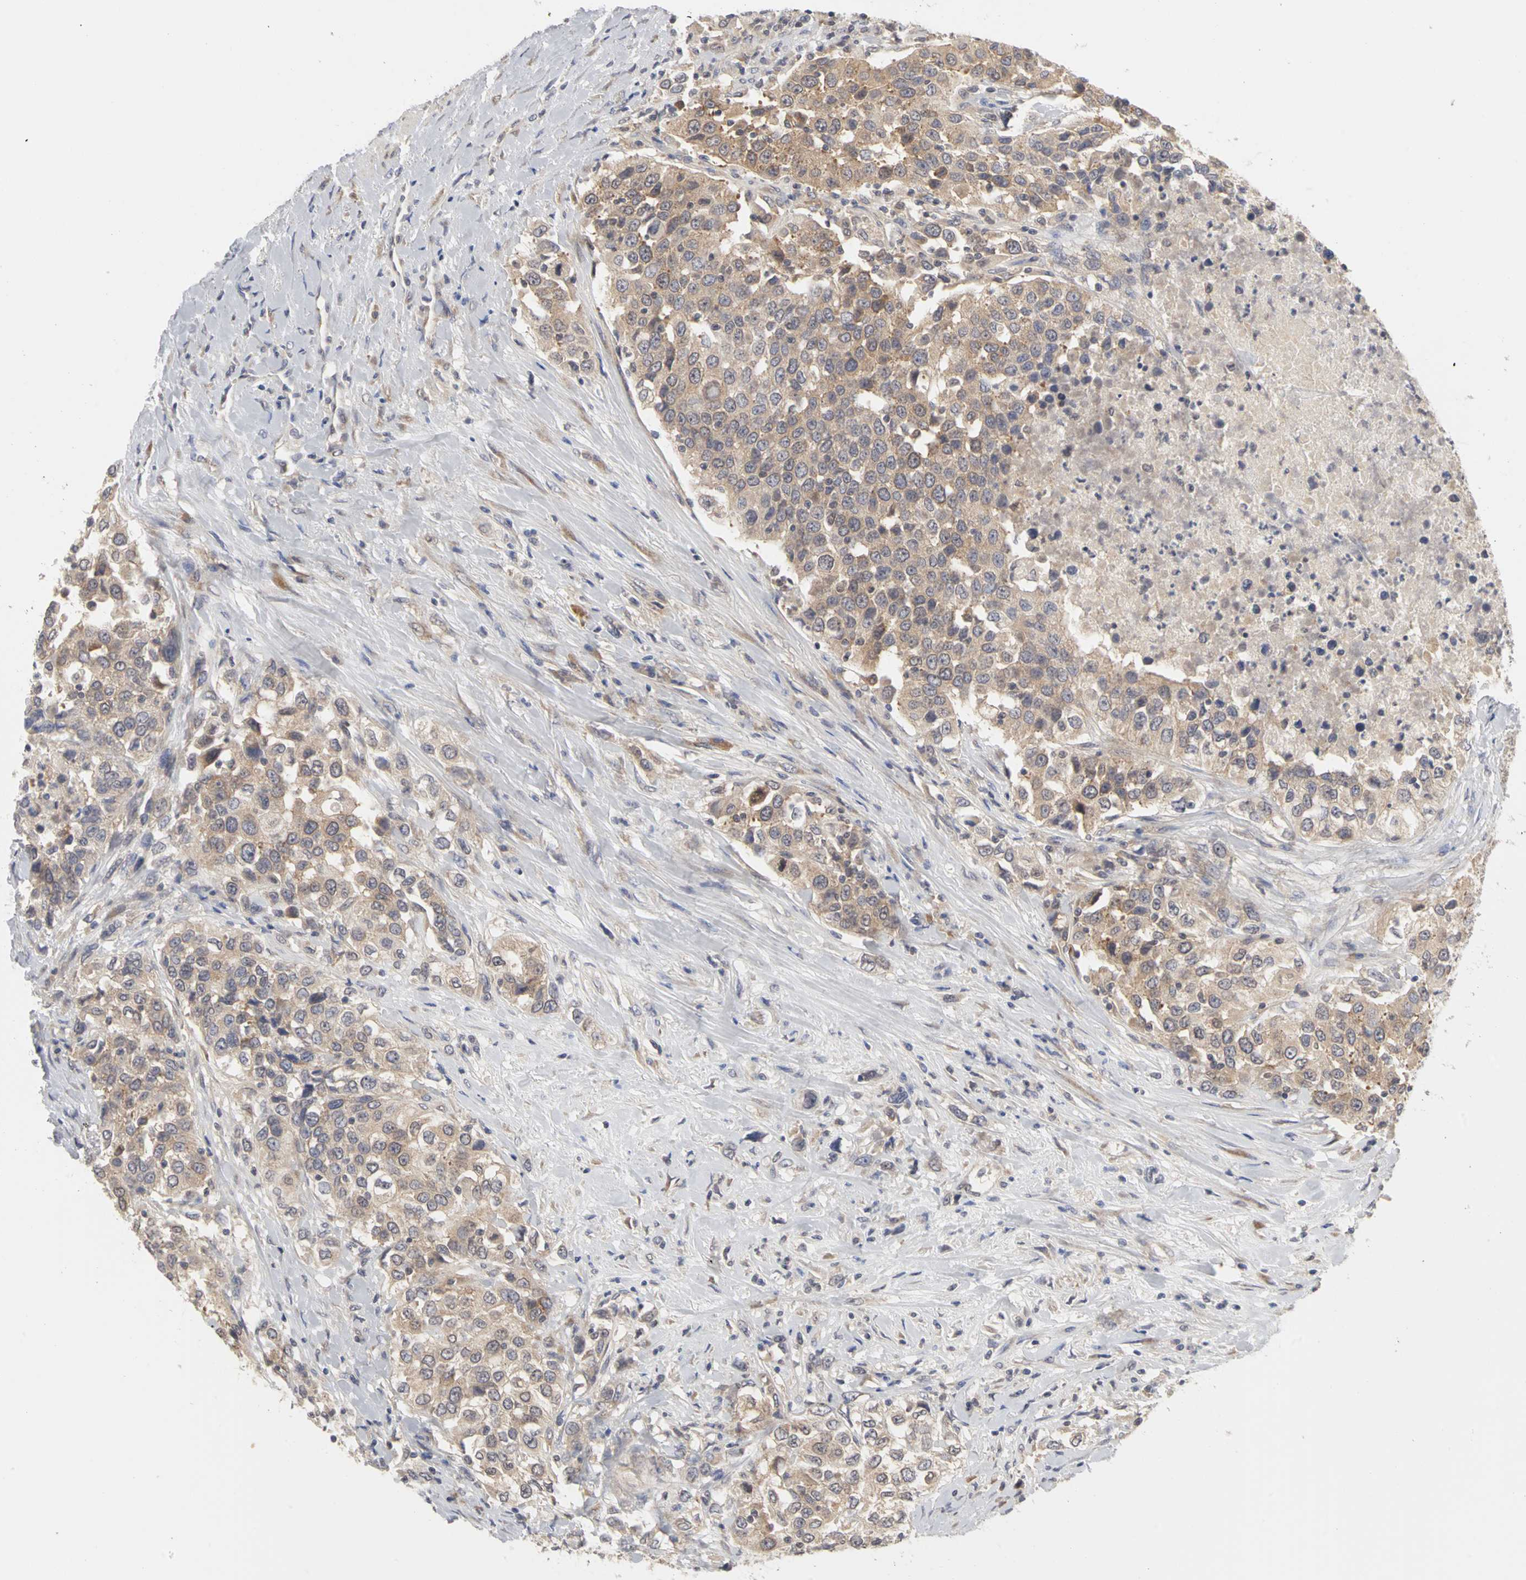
{"staining": {"intensity": "weak", "quantity": ">75%", "location": "cytoplasmic/membranous"}, "tissue": "urothelial cancer", "cell_type": "Tumor cells", "image_type": "cancer", "snomed": [{"axis": "morphology", "description": "Urothelial carcinoma, High grade"}, {"axis": "topography", "description": "Urinary bladder"}], "caption": "Brown immunohistochemical staining in human high-grade urothelial carcinoma reveals weak cytoplasmic/membranous positivity in about >75% of tumor cells.", "gene": "IRAK1", "patient": {"sex": "female", "age": 80}}